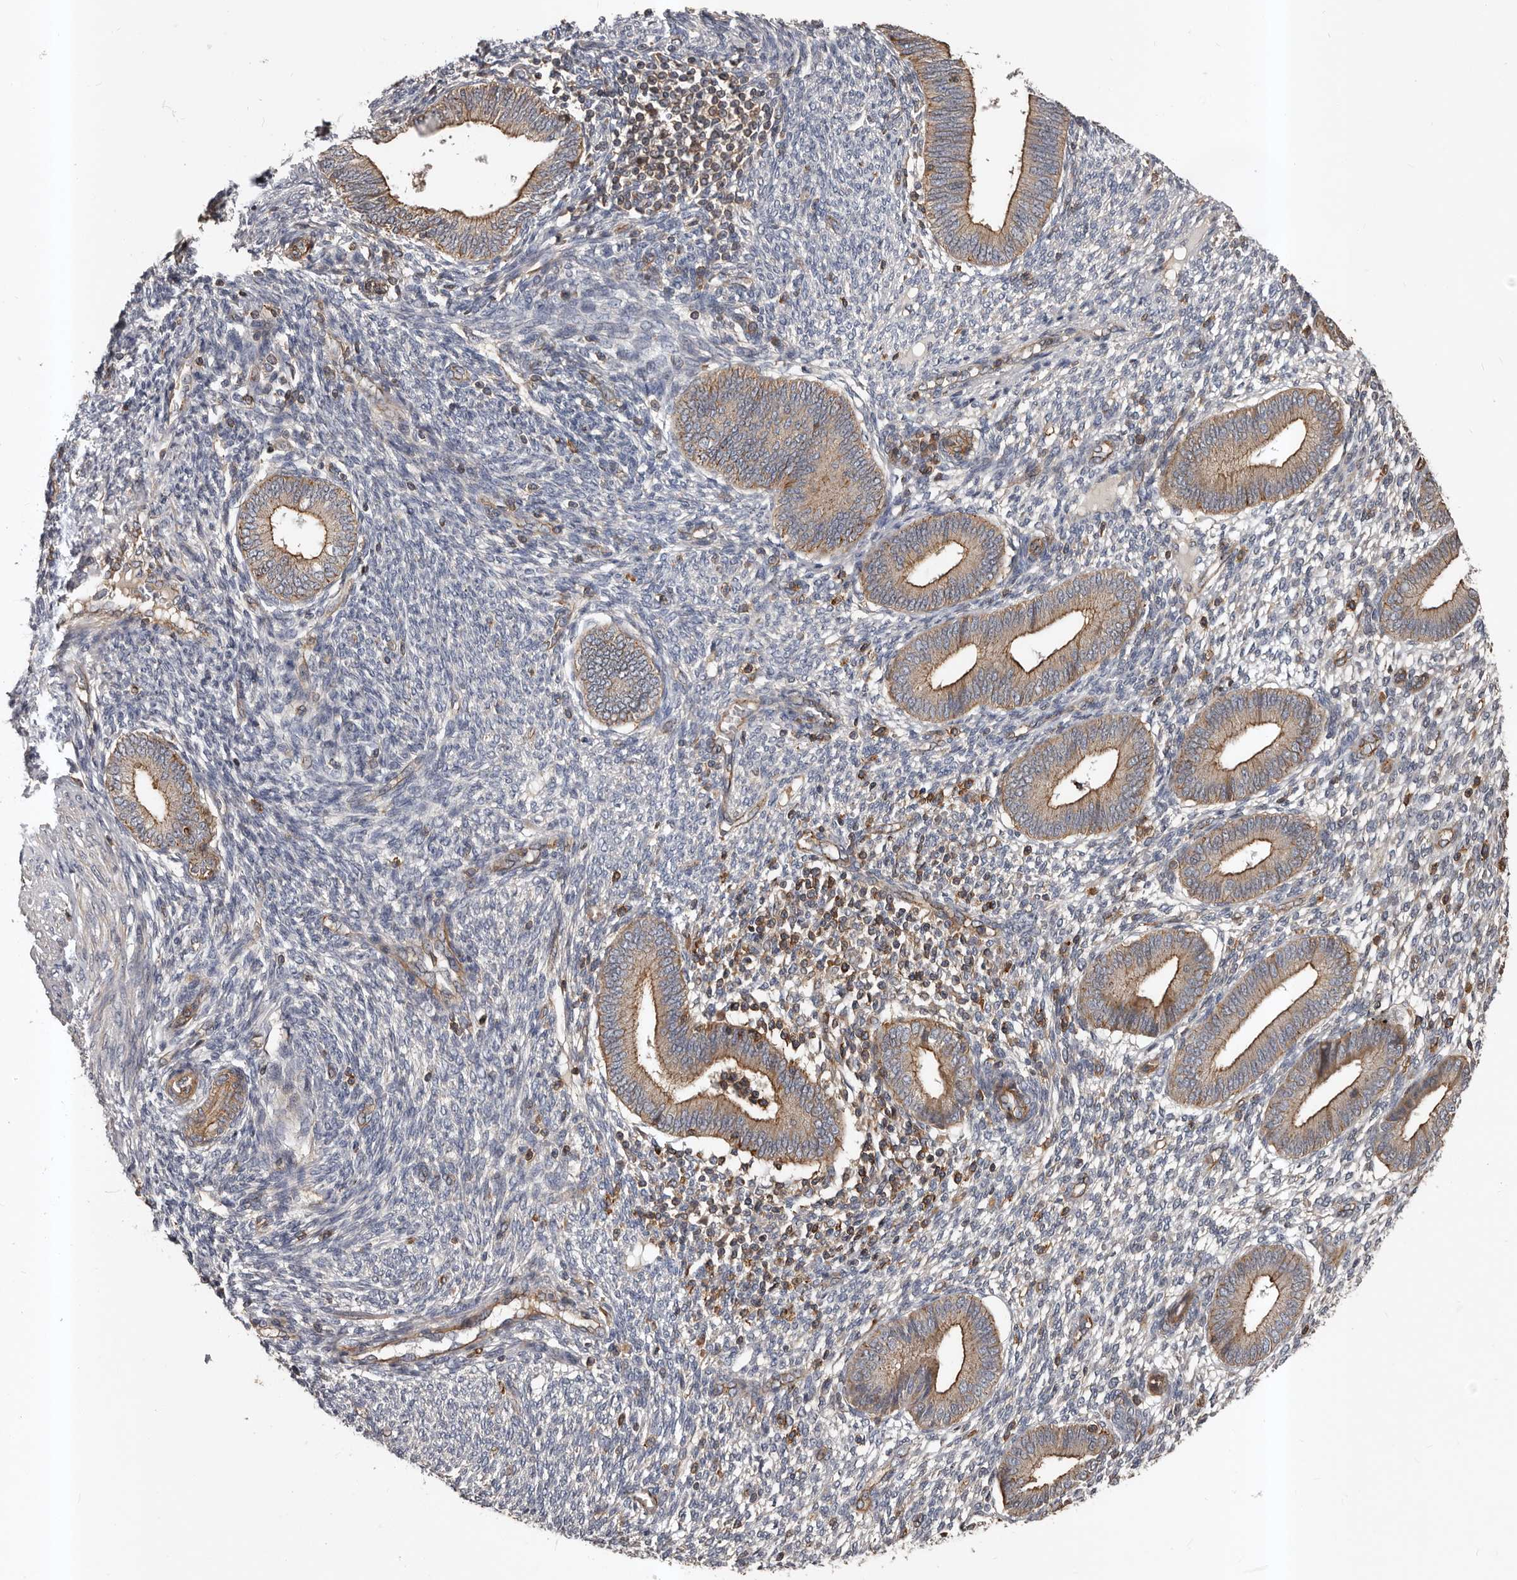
{"staining": {"intensity": "negative", "quantity": "none", "location": "none"}, "tissue": "endometrium", "cell_type": "Cells in endometrial stroma", "image_type": "normal", "snomed": [{"axis": "morphology", "description": "Normal tissue, NOS"}, {"axis": "topography", "description": "Endometrium"}], "caption": "The micrograph shows no significant staining in cells in endometrial stroma of endometrium.", "gene": "PNRC2", "patient": {"sex": "female", "age": 46}}